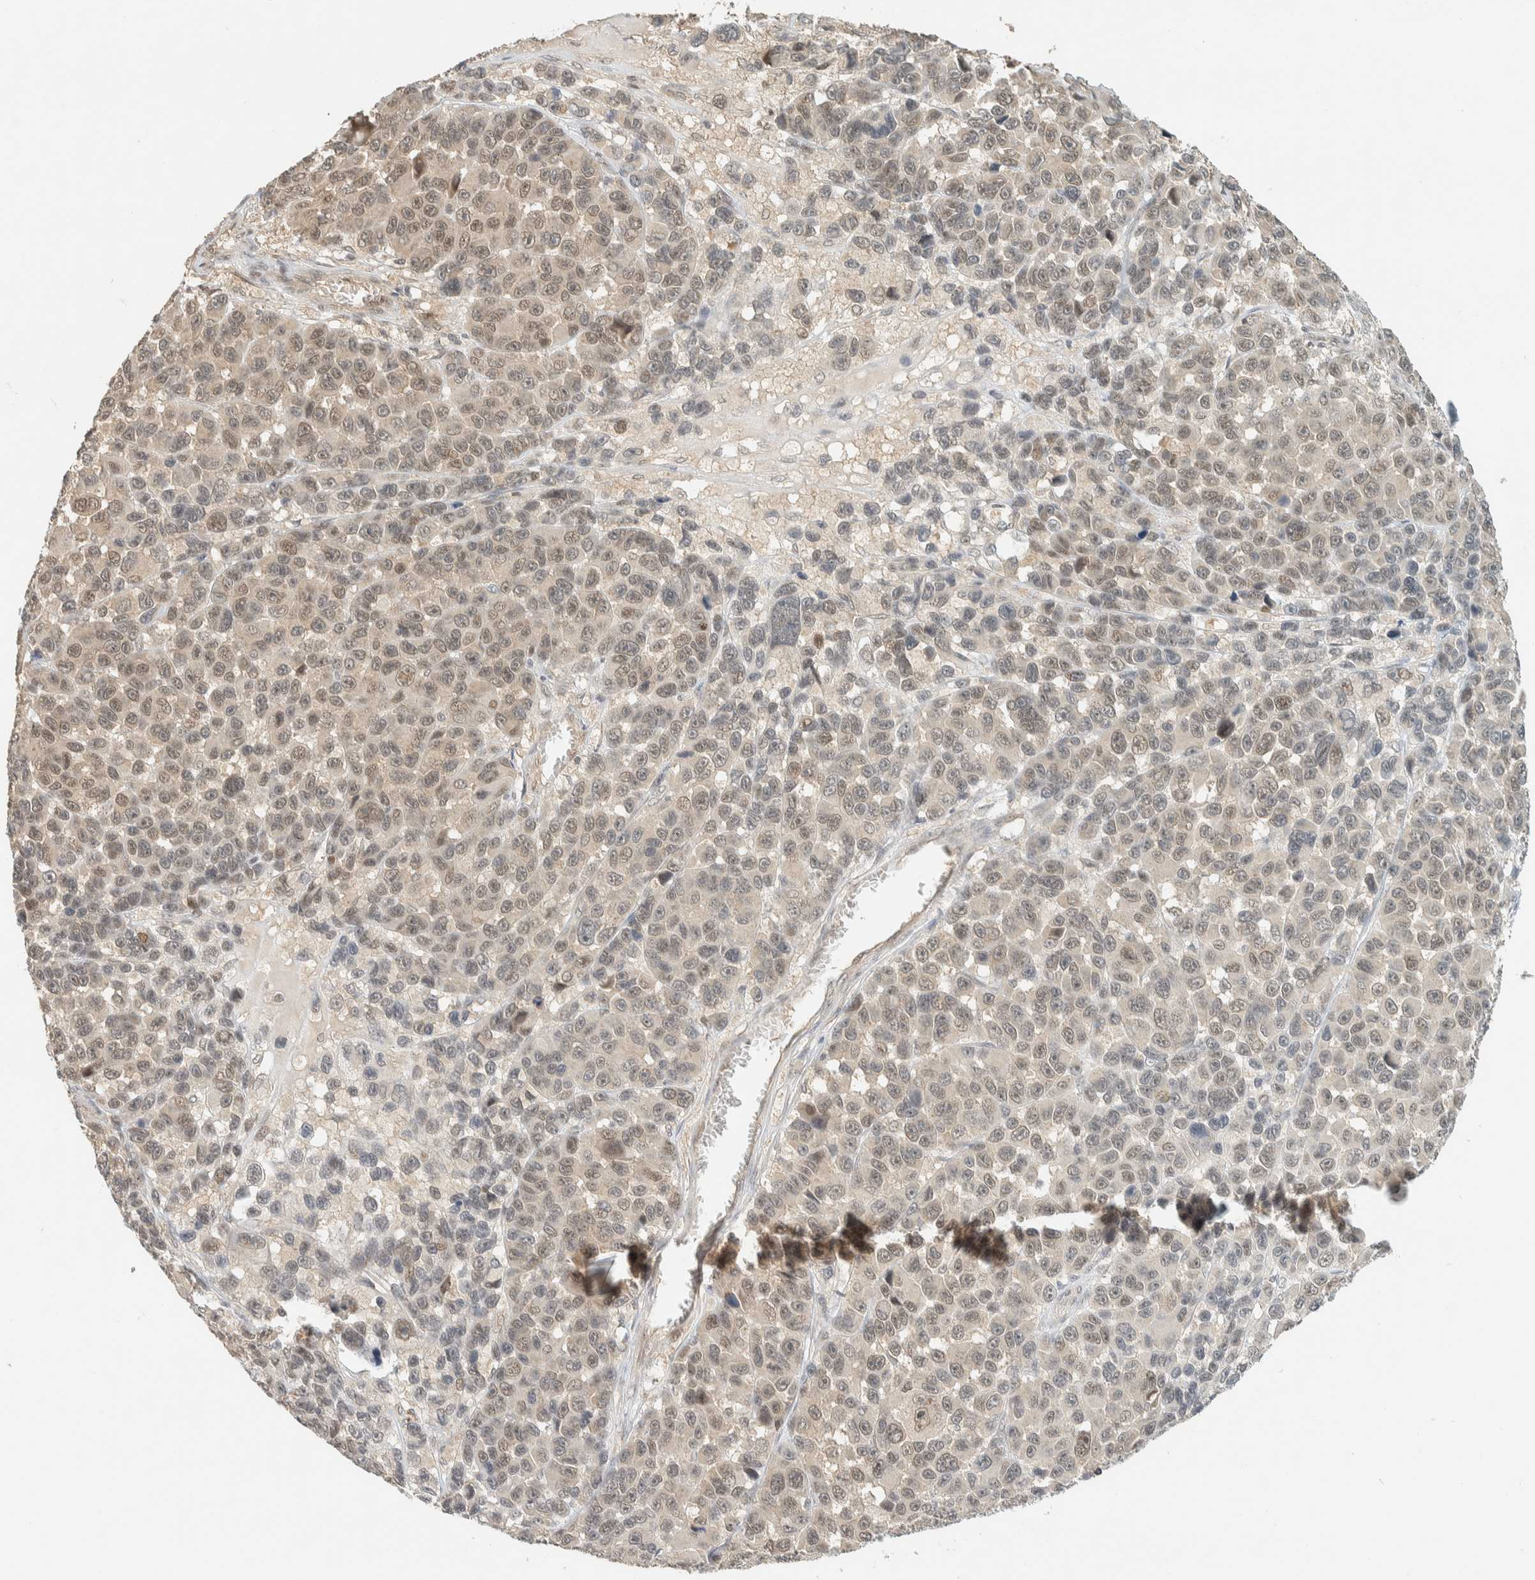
{"staining": {"intensity": "weak", "quantity": "<25%", "location": "cytoplasmic/membranous"}, "tissue": "melanoma", "cell_type": "Tumor cells", "image_type": "cancer", "snomed": [{"axis": "morphology", "description": "Malignant melanoma, NOS"}, {"axis": "topography", "description": "Skin"}], "caption": "Human melanoma stained for a protein using immunohistochemistry reveals no staining in tumor cells.", "gene": "KIFAP3", "patient": {"sex": "male", "age": 53}}